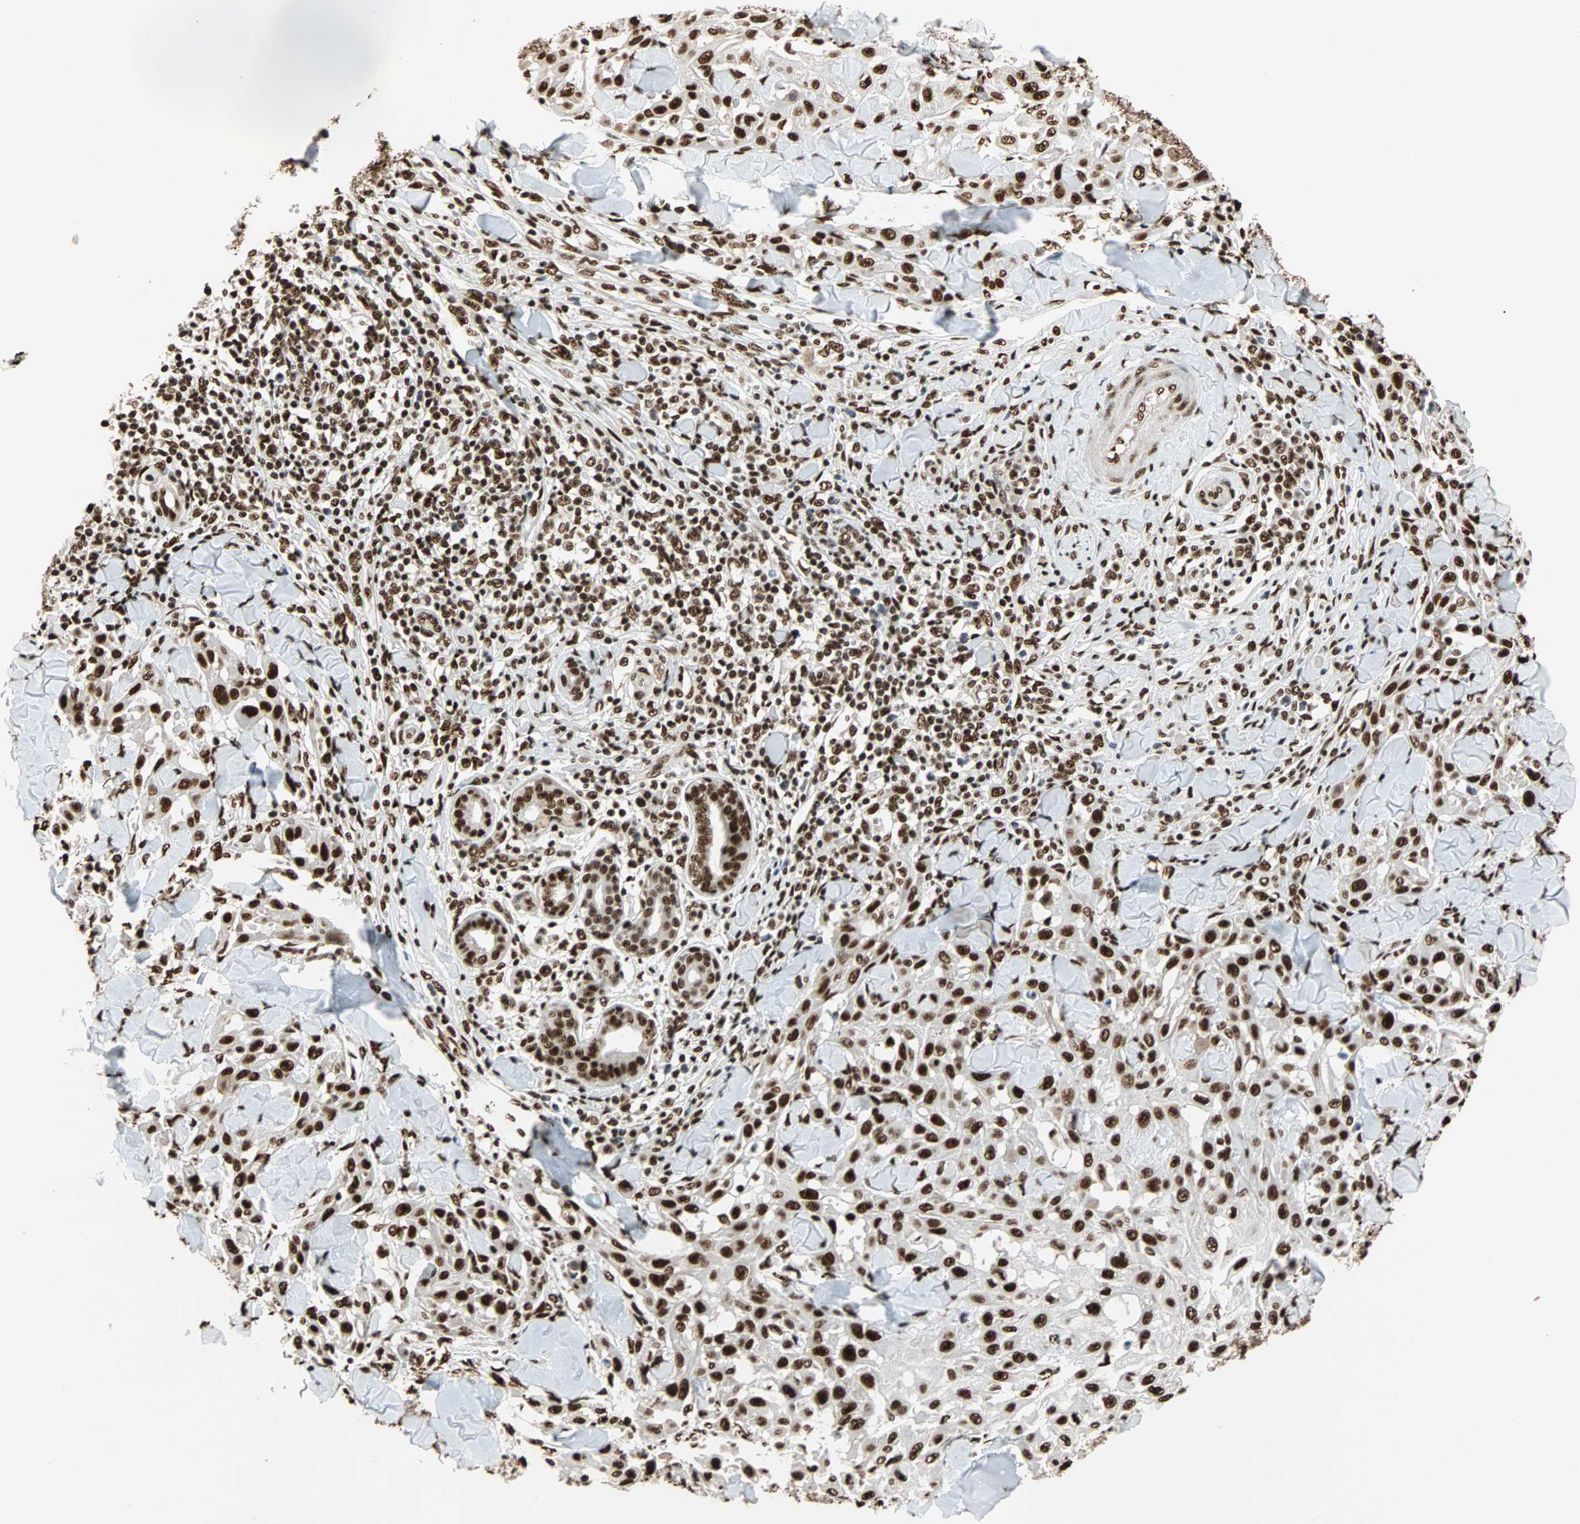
{"staining": {"intensity": "strong", "quantity": ">75%", "location": "nuclear"}, "tissue": "skin cancer", "cell_type": "Tumor cells", "image_type": "cancer", "snomed": [{"axis": "morphology", "description": "Squamous cell carcinoma, NOS"}, {"axis": "topography", "description": "Skin"}], "caption": "Squamous cell carcinoma (skin) stained with immunohistochemistry (IHC) demonstrates strong nuclear expression in about >75% of tumor cells.", "gene": "ILF2", "patient": {"sex": "male", "age": 24}}